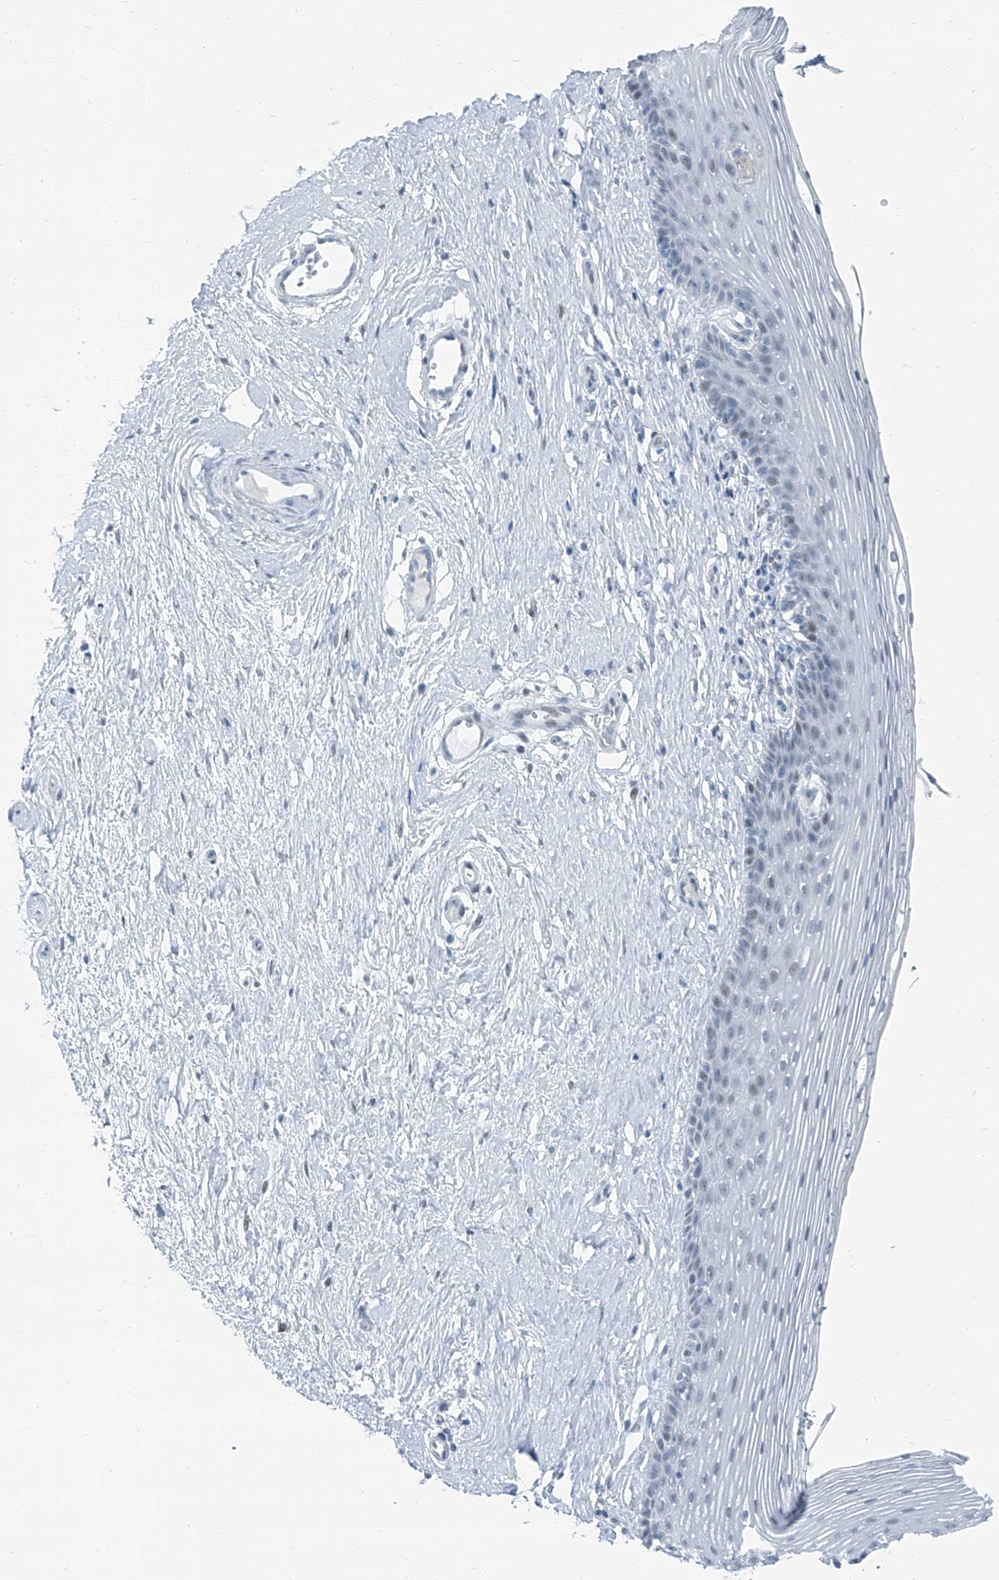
{"staining": {"intensity": "negative", "quantity": "none", "location": "none"}, "tissue": "vagina", "cell_type": "Squamous epithelial cells", "image_type": "normal", "snomed": [{"axis": "morphology", "description": "Normal tissue, NOS"}, {"axis": "topography", "description": "Vagina"}], "caption": "Squamous epithelial cells show no significant protein positivity in unremarkable vagina. The staining was performed using DAB (3,3'-diaminobenzidine) to visualize the protein expression in brown, while the nuclei were stained in blue with hematoxylin (Magnification: 20x).", "gene": "RGN", "patient": {"sex": "female", "age": 46}}